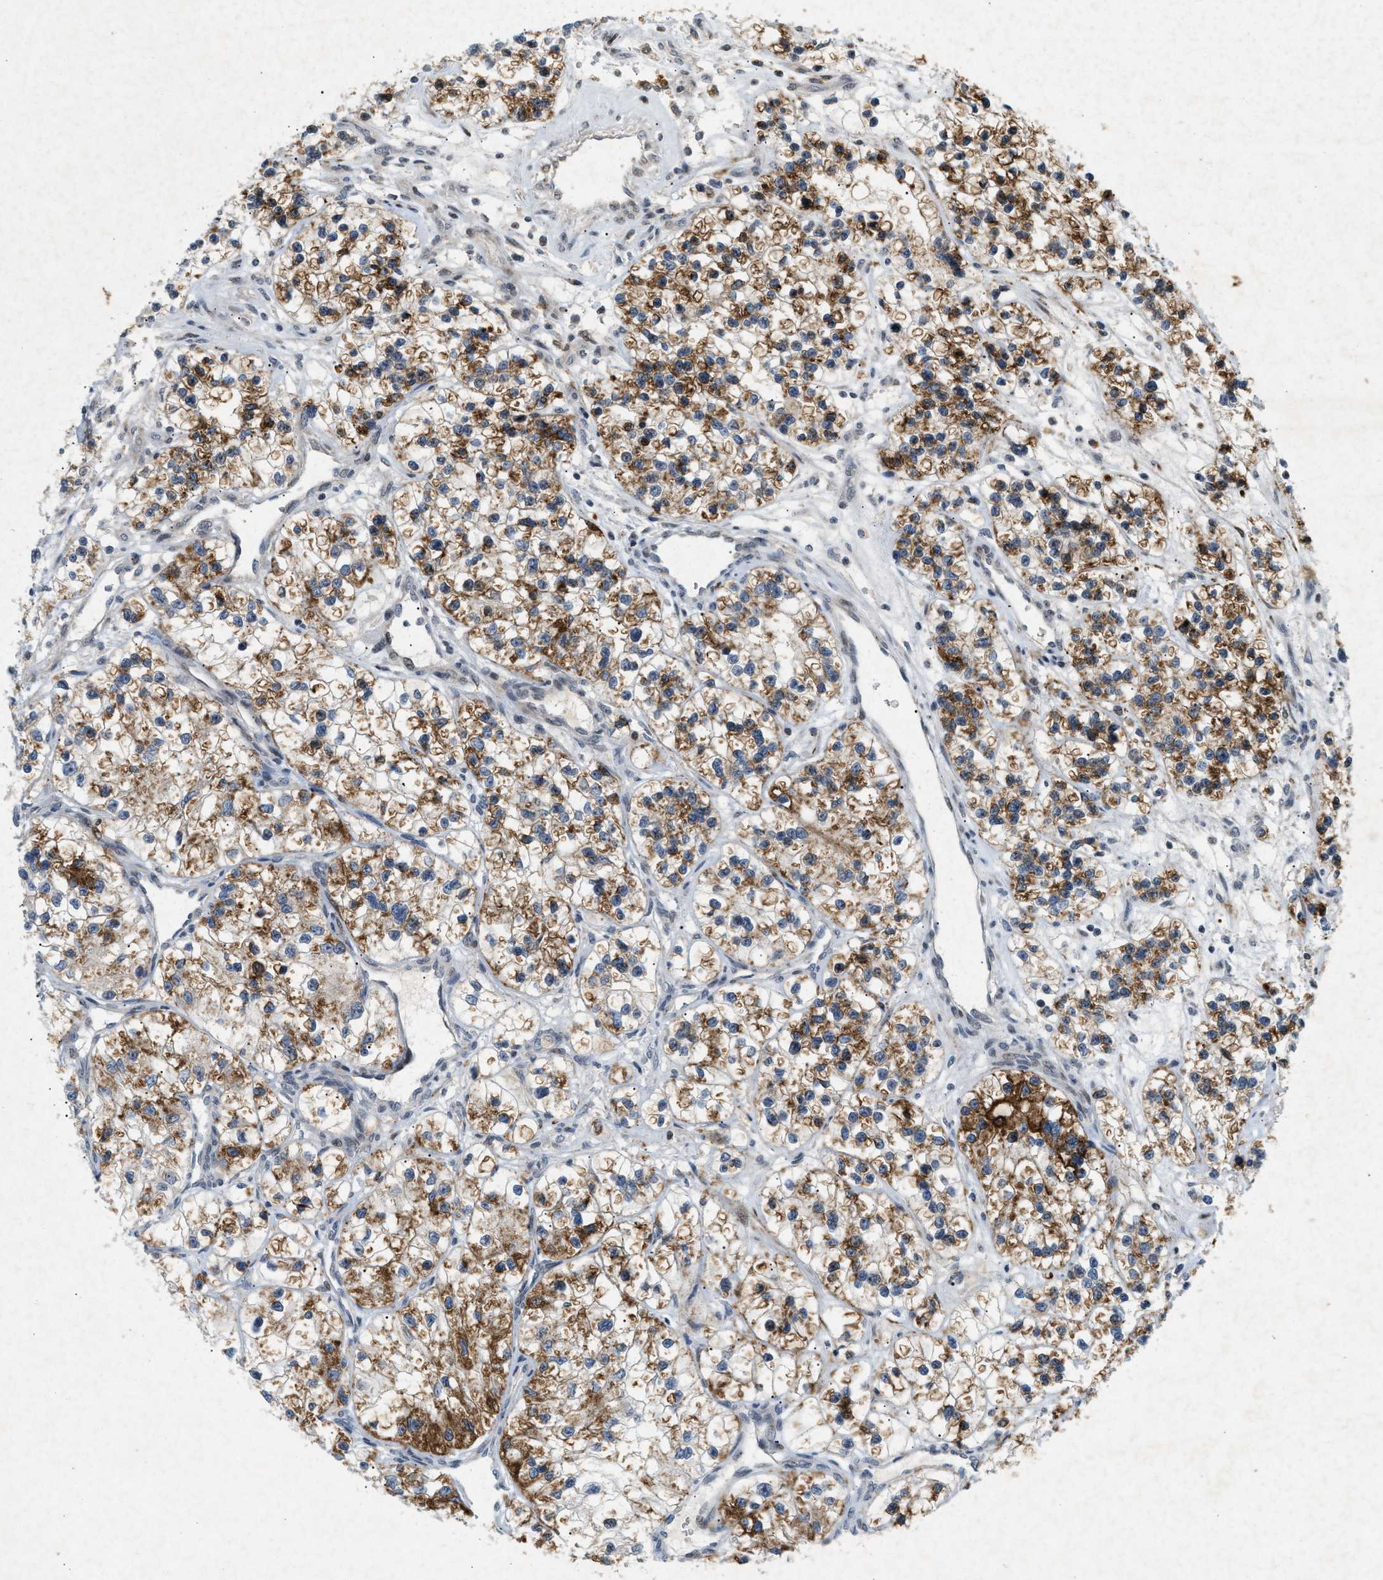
{"staining": {"intensity": "moderate", "quantity": ">75%", "location": "cytoplasmic/membranous"}, "tissue": "renal cancer", "cell_type": "Tumor cells", "image_type": "cancer", "snomed": [{"axis": "morphology", "description": "Adenocarcinoma, NOS"}, {"axis": "topography", "description": "Kidney"}], "caption": "Tumor cells reveal medium levels of moderate cytoplasmic/membranous positivity in approximately >75% of cells in adenocarcinoma (renal).", "gene": "ZPR1", "patient": {"sex": "female", "age": 57}}